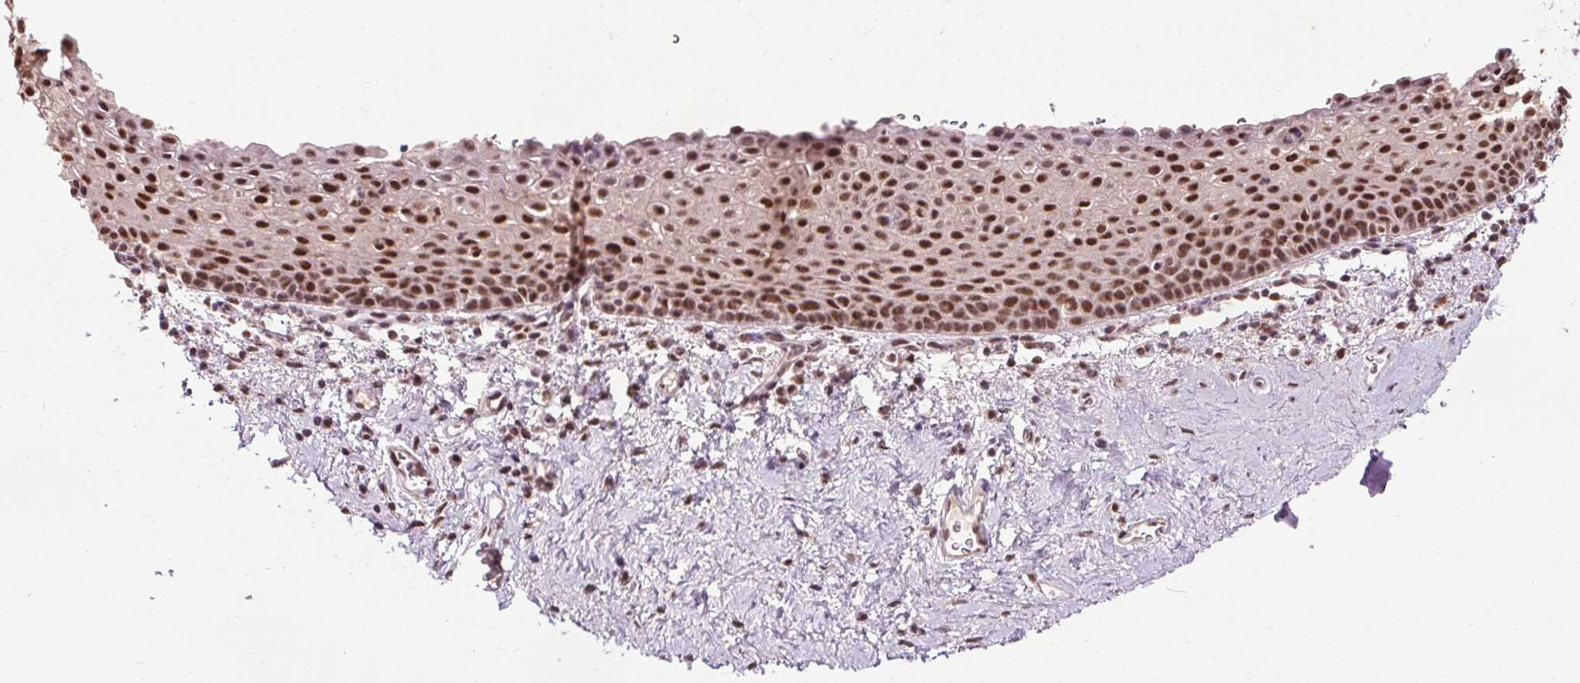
{"staining": {"intensity": "moderate", "quantity": ">75%", "location": "nuclear"}, "tissue": "vagina", "cell_type": "Squamous epithelial cells", "image_type": "normal", "snomed": [{"axis": "morphology", "description": "Normal tissue, NOS"}, {"axis": "topography", "description": "Vagina"}], "caption": "This image reveals immunohistochemistry staining of normal vagina, with medium moderate nuclear expression in about >75% of squamous epithelial cells.", "gene": "MED6", "patient": {"sex": "female", "age": 61}}